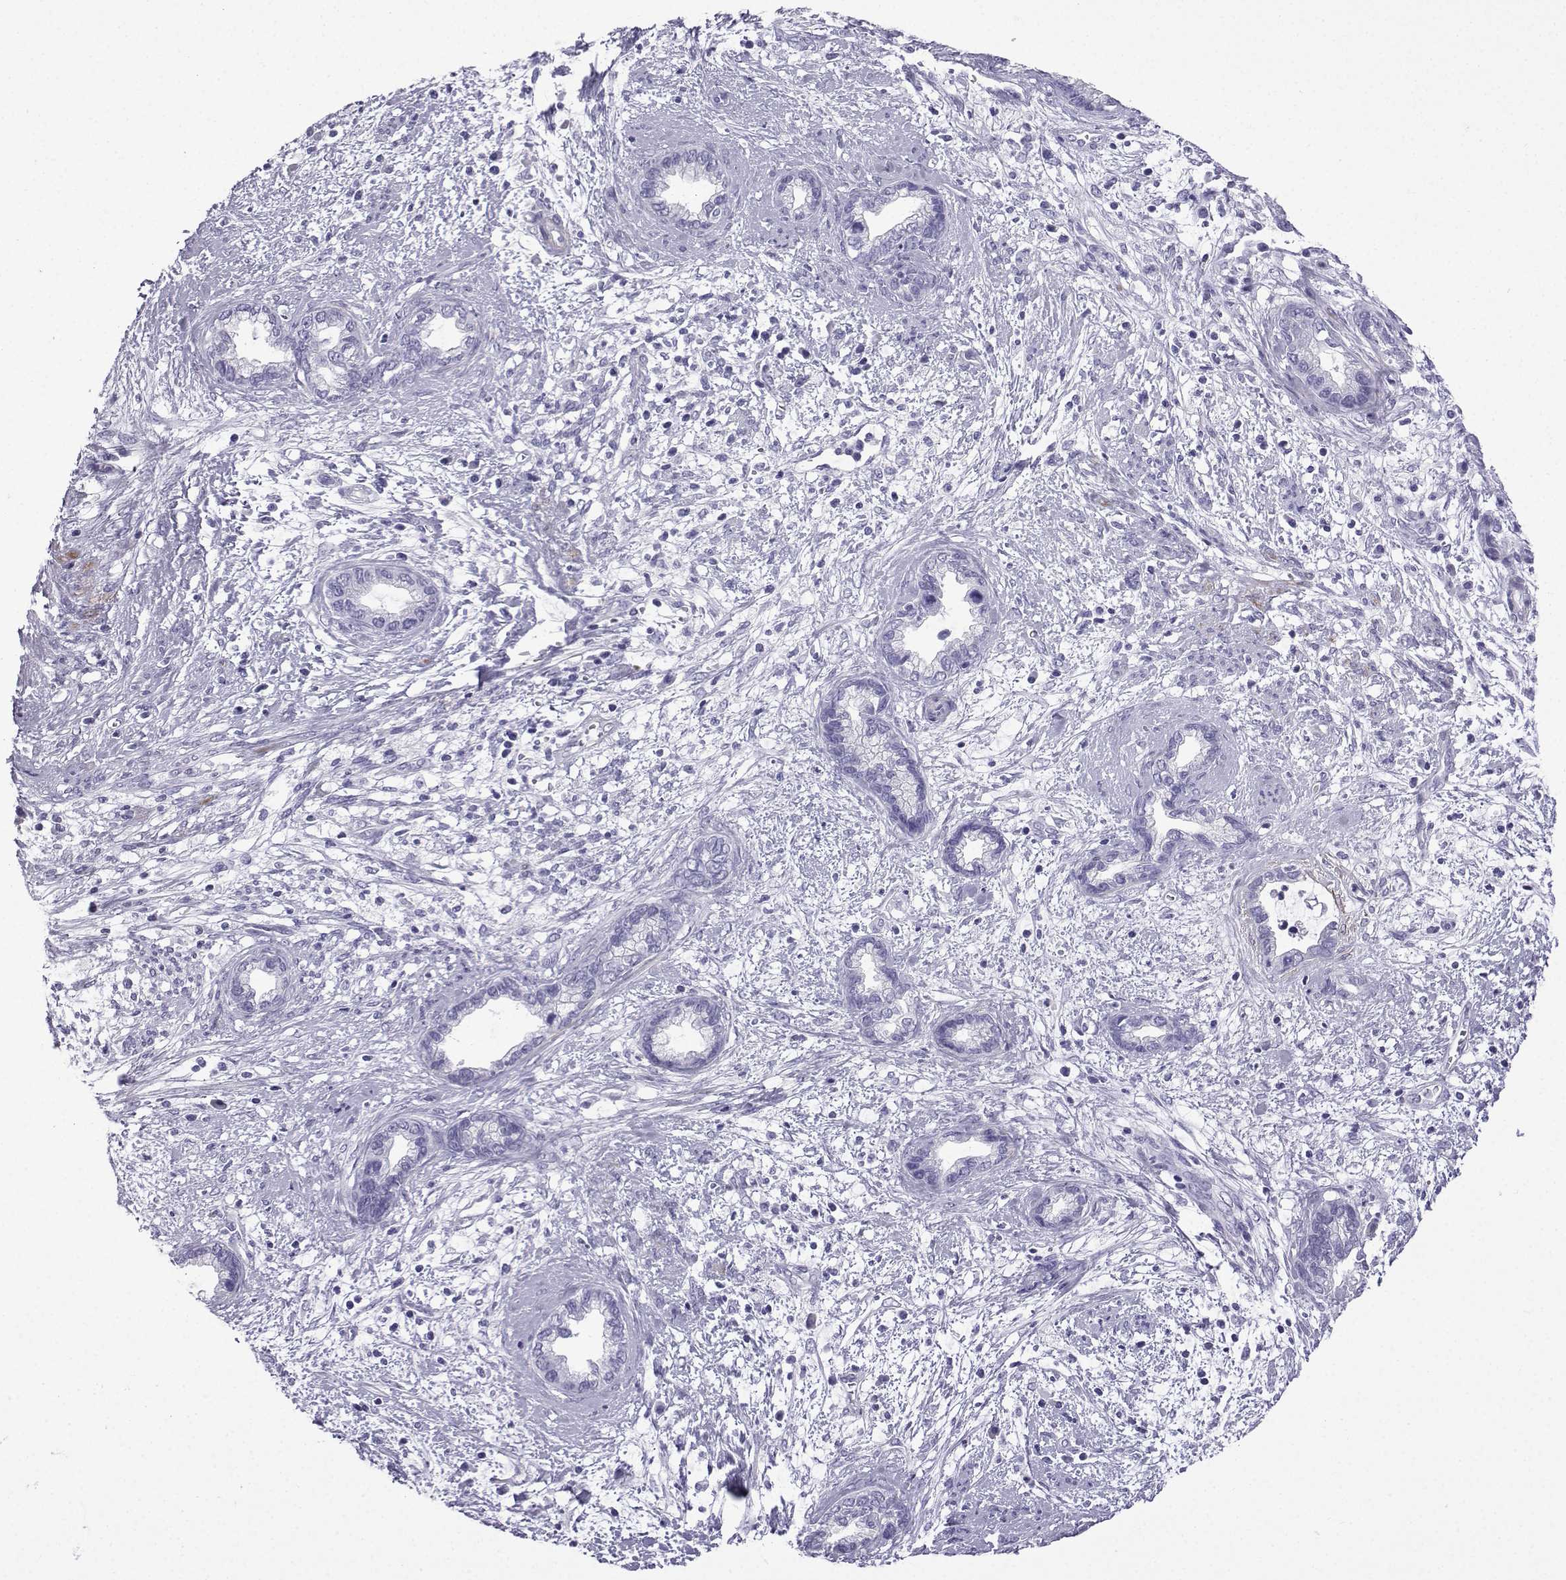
{"staining": {"intensity": "negative", "quantity": "none", "location": "none"}, "tissue": "cervical cancer", "cell_type": "Tumor cells", "image_type": "cancer", "snomed": [{"axis": "morphology", "description": "Adenocarcinoma, NOS"}, {"axis": "topography", "description": "Cervix"}], "caption": "Tumor cells are negative for brown protein staining in cervical cancer (adenocarcinoma).", "gene": "KCNF1", "patient": {"sex": "female", "age": 62}}